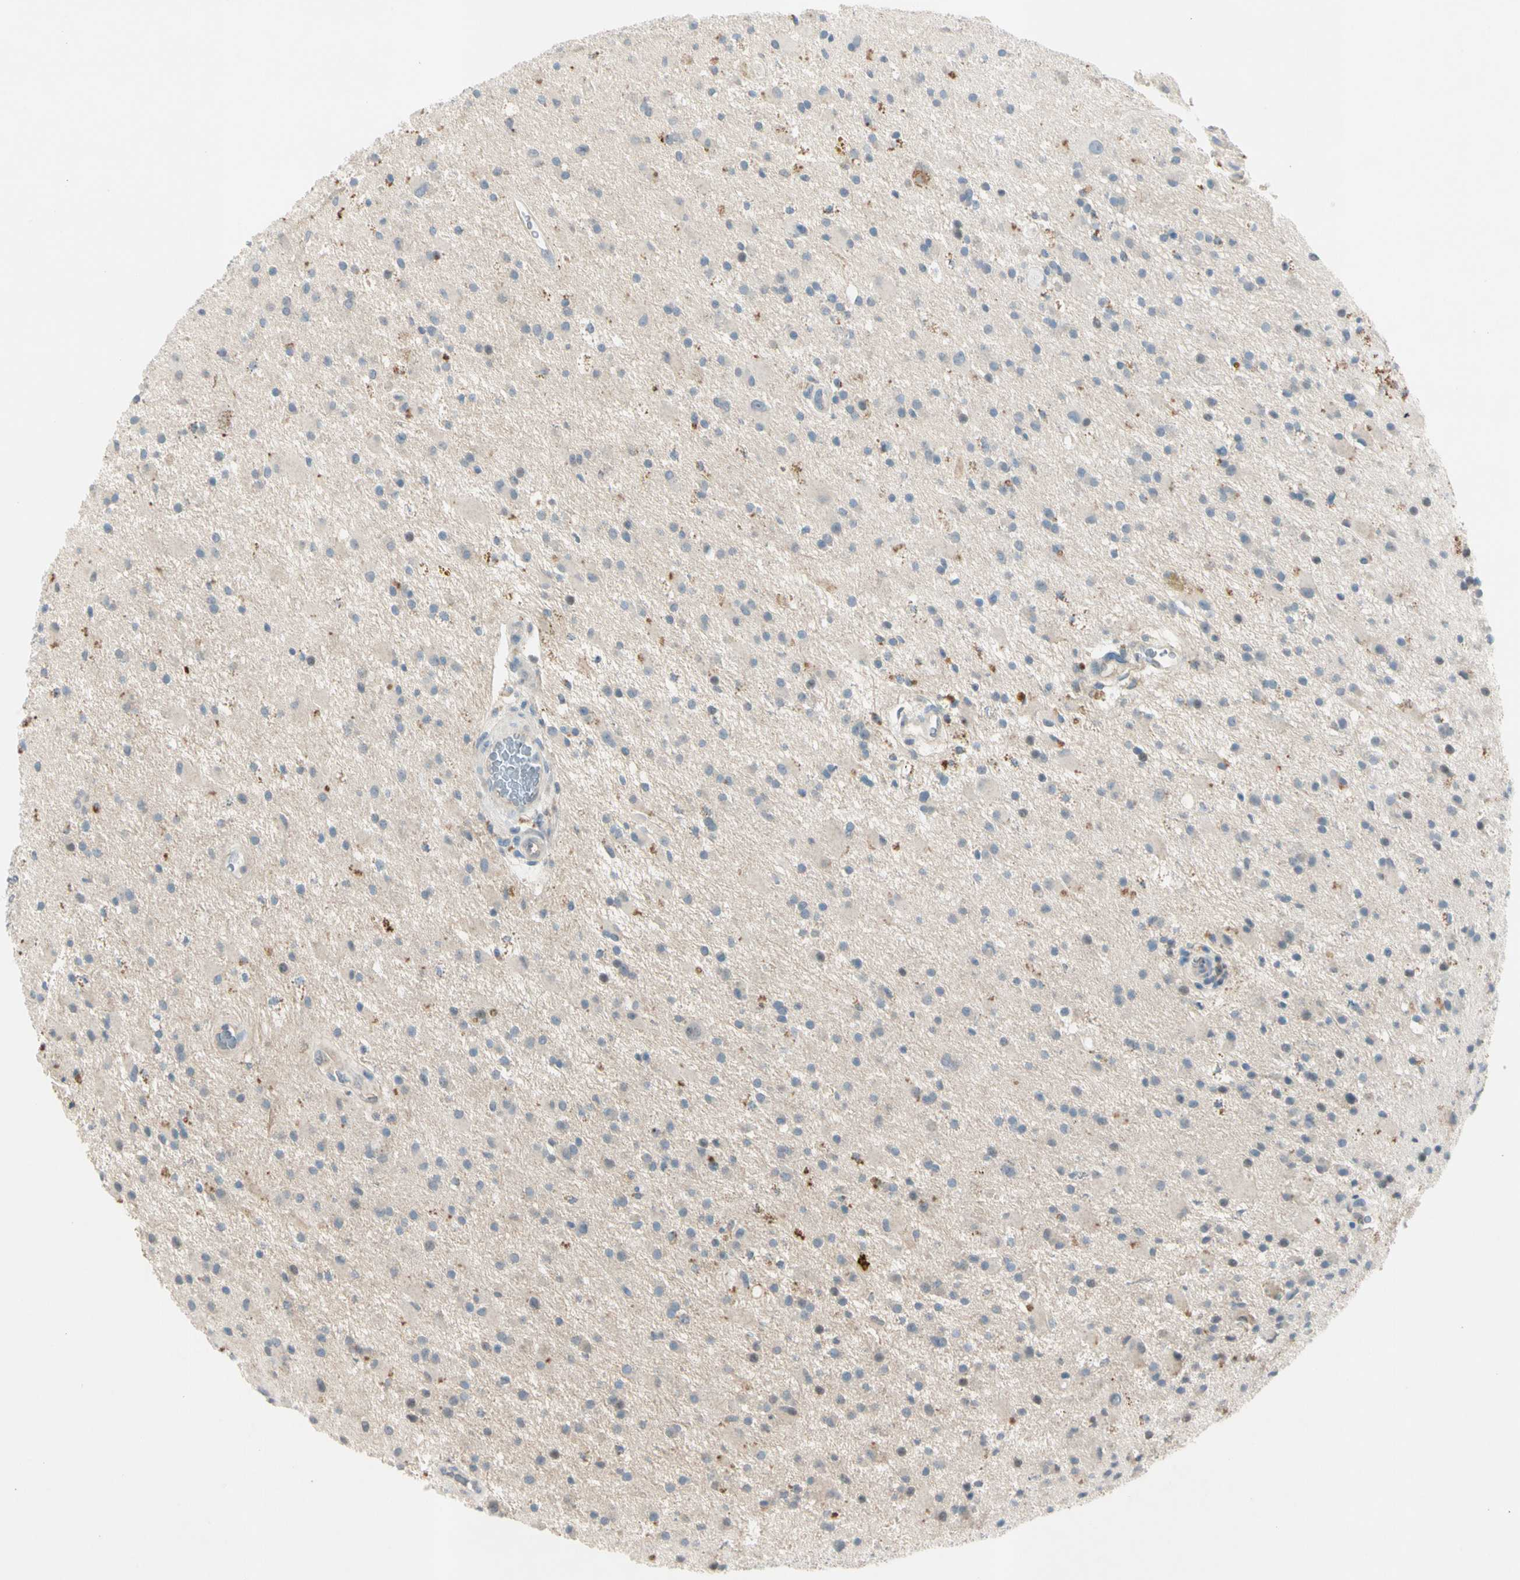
{"staining": {"intensity": "negative", "quantity": "none", "location": "none"}, "tissue": "glioma", "cell_type": "Tumor cells", "image_type": "cancer", "snomed": [{"axis": "morphology", "description": "Glioma, malignant, Low grade"}, {"axis": "topography", "description": "Brain"}], "caption": "Histopathology image shows no protein expression in tumor cells of malignant glioma (low-grade) tissue.", "gene": "SERPIND1", "patient": {"sex": "male", "age": 58}}